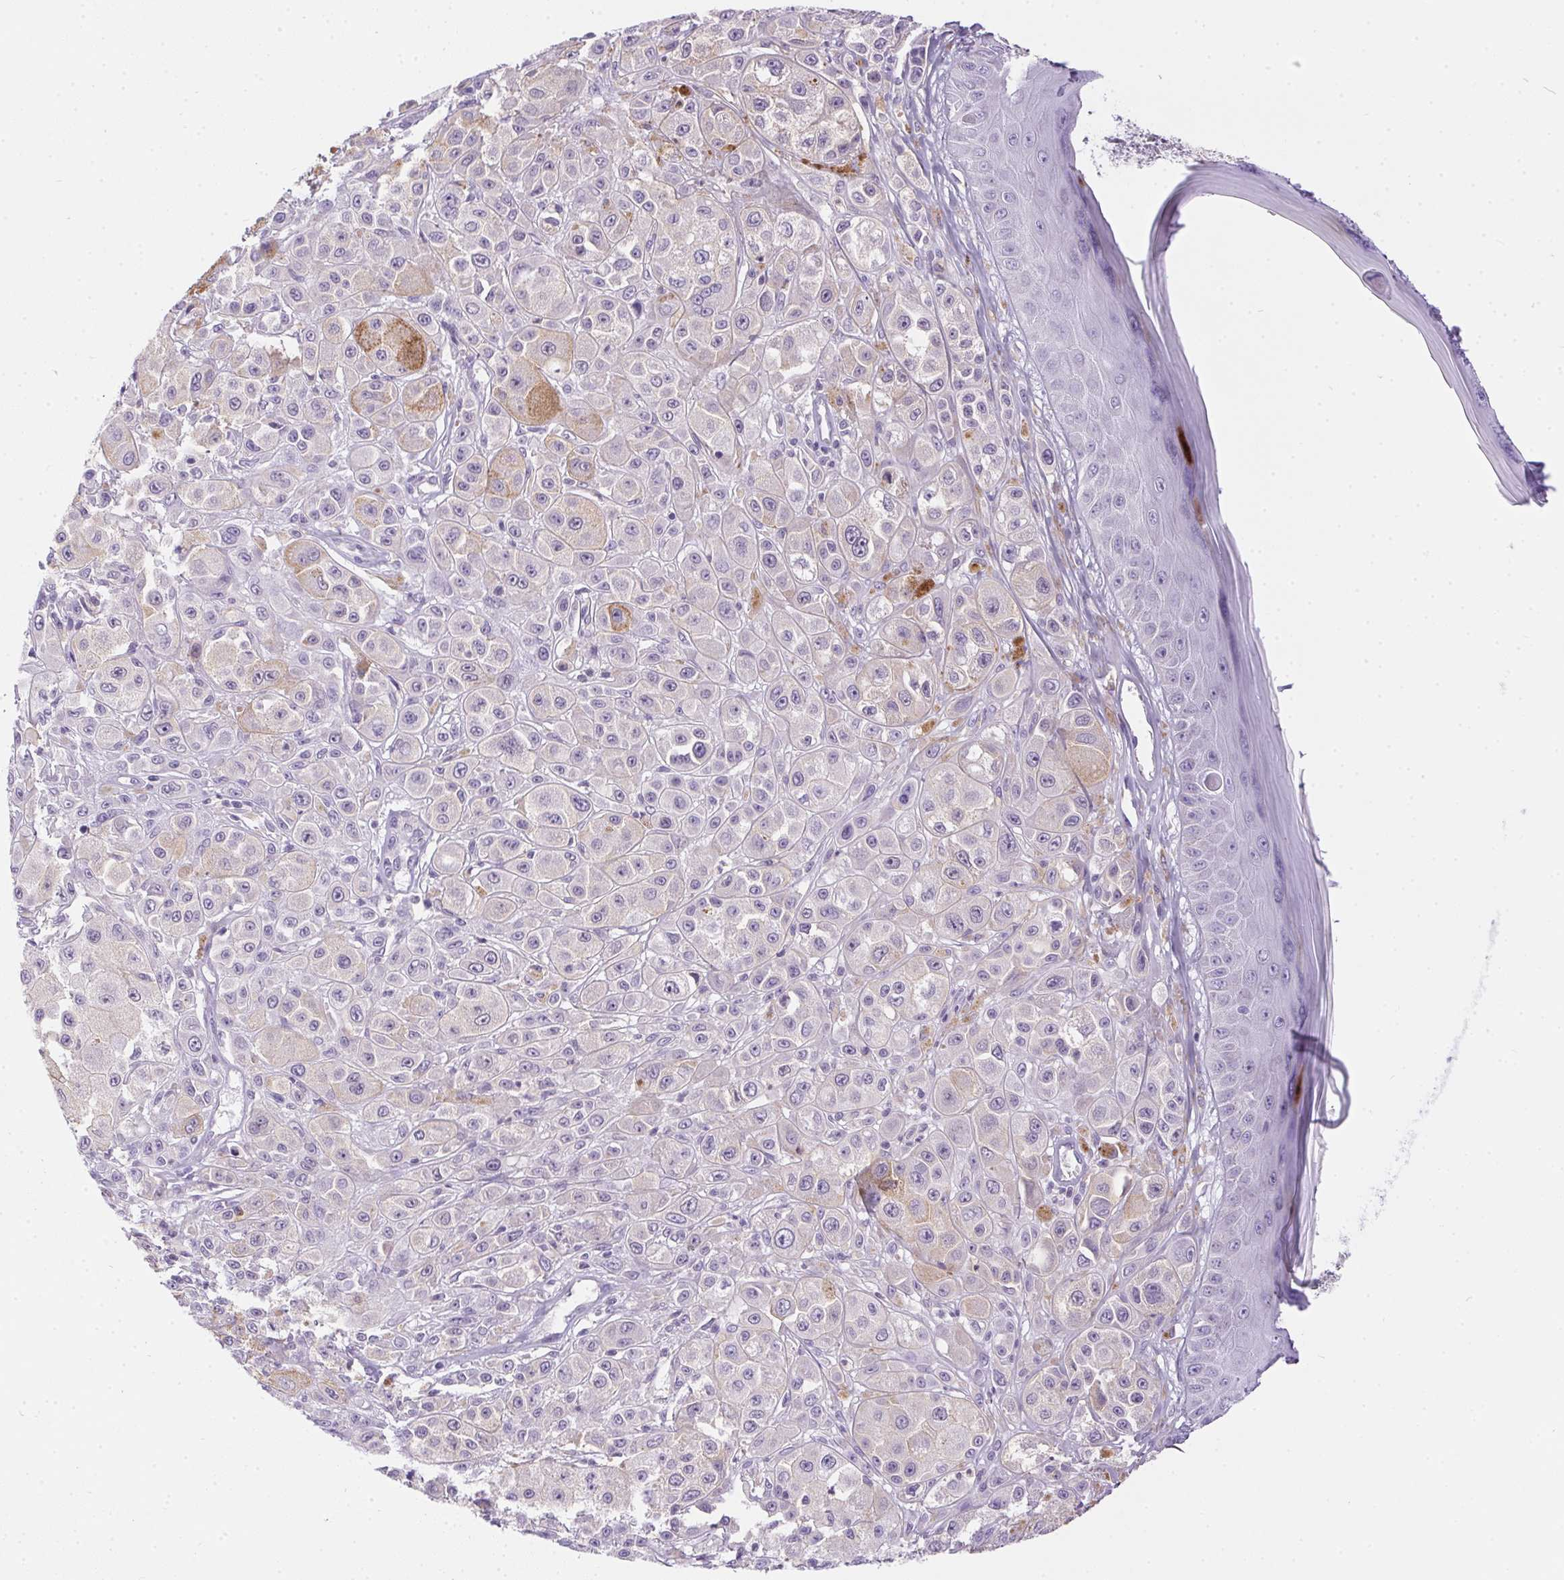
{"staining": {"intensity": "negative", "quantity": "none", "location": "none"}, "tissue": "melanoma", "cell_type": "Tumor cells", "image_type": "cancer", "snomed": [{"axis": "morphology", "description": "Malignant melanoma, NOS"}, {"axis": "topography", "description": "Skin"}], "caption": "Human malignant melanoma stained for a protein using immunohistochemistry exhibits no staining in tumor cells.", "gene": "SSTR4", "patient": {"sex": "male", "age": 67}}